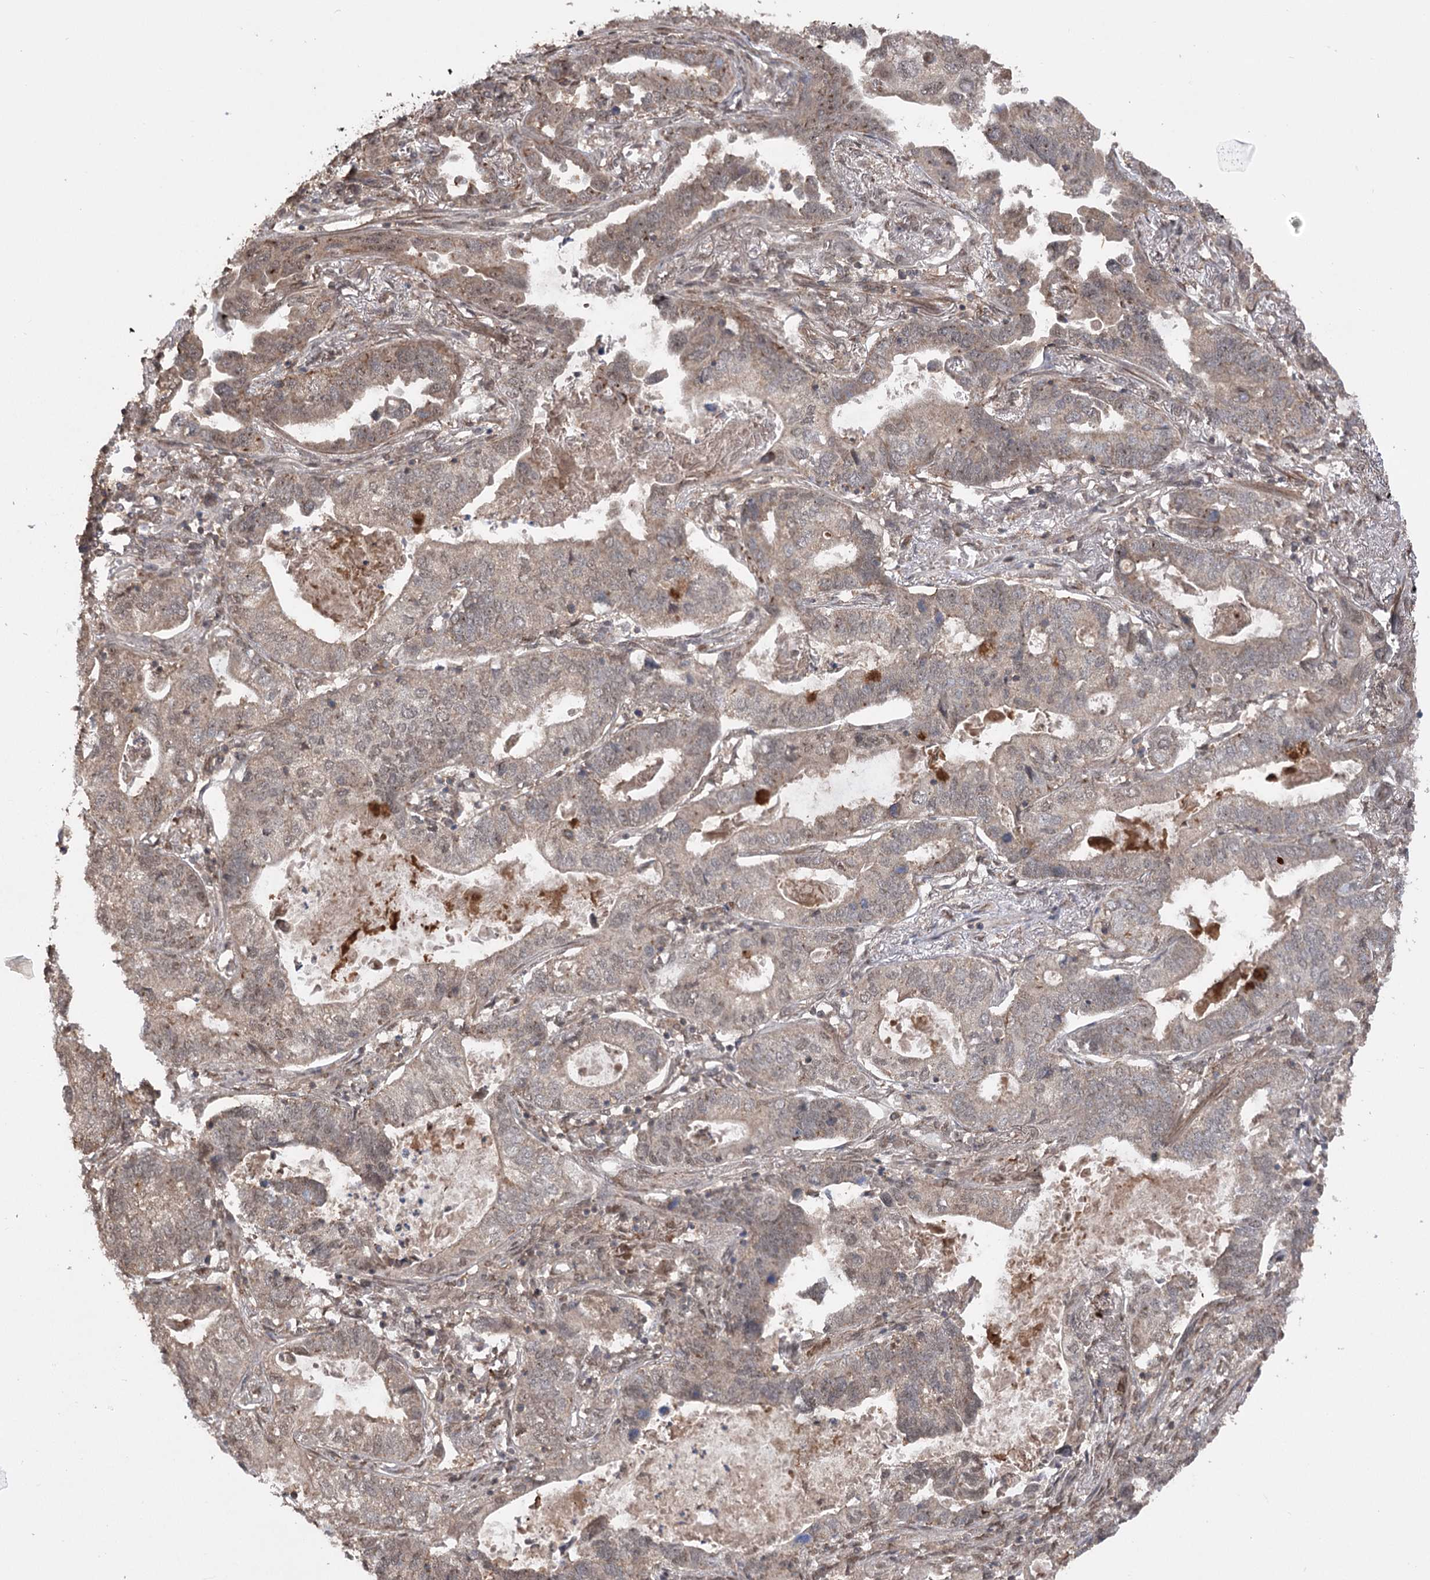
{"staining": {"intensity": "moderate", "quantity": ">75%", "location": "cytoplasmic/membranous,nuclear"}, "tissue": "lung cancer", "cell_type": "Tumor cells", "image_type": "cancer", "snomed": [{"axis": "morphology", "description": "Adenocarcinoma, NOS"}, {"axis": "topography", "description": "Lung"}], "caption": "Immunohistochemistry (DAB (3,3'-diaminobenzidine)) staining of human lung cancer (adenocarcinoma) demonstrates moderate cytoplasmic/membranous and nuclear protein expression in approximately >75% of tumor cells.", "gene": "TENM2", "patient": {"sex": "male", "age": 67}}